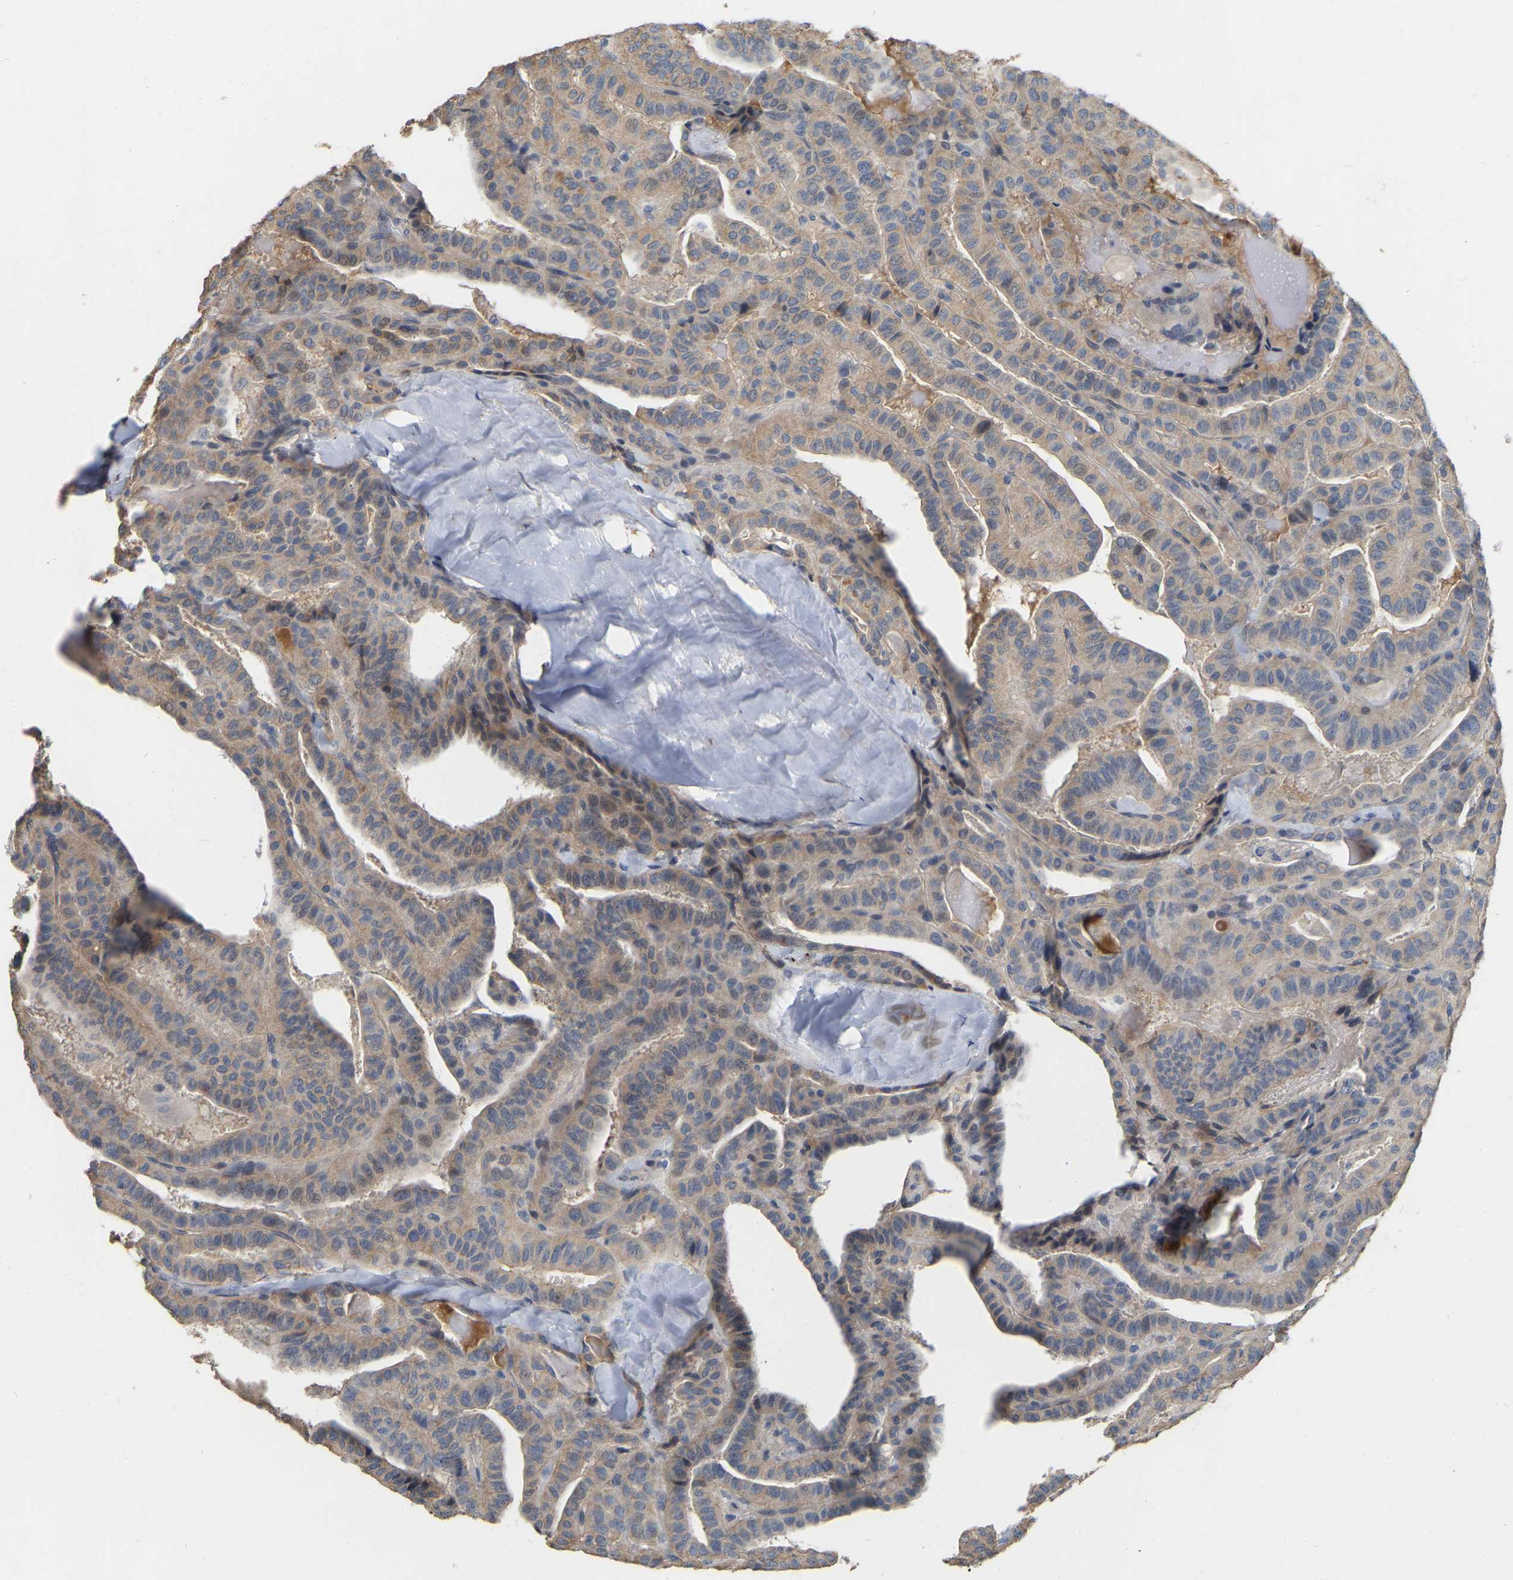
{"staining": {"intensity": "weak", "quantity": ">75%", "location": "cytoplasmic/membranous"}, "tissue": "thyroid cancer", "cell_type": "Tumor cells", "image_type": "cancer", "snomed": [{"axis": "morphology", "description": "Papillary adenocarcinoma, NOS"}, {"axis": "topography", "description": "Thyroid gland"}], "caption": "IHC of thyroid cancer shows low levels of weak cytoplasmic/membranous expression in approximately >75% of tumor cells.", "gene": "SSH1", "patient": {"sex": "male", "age": 77}}